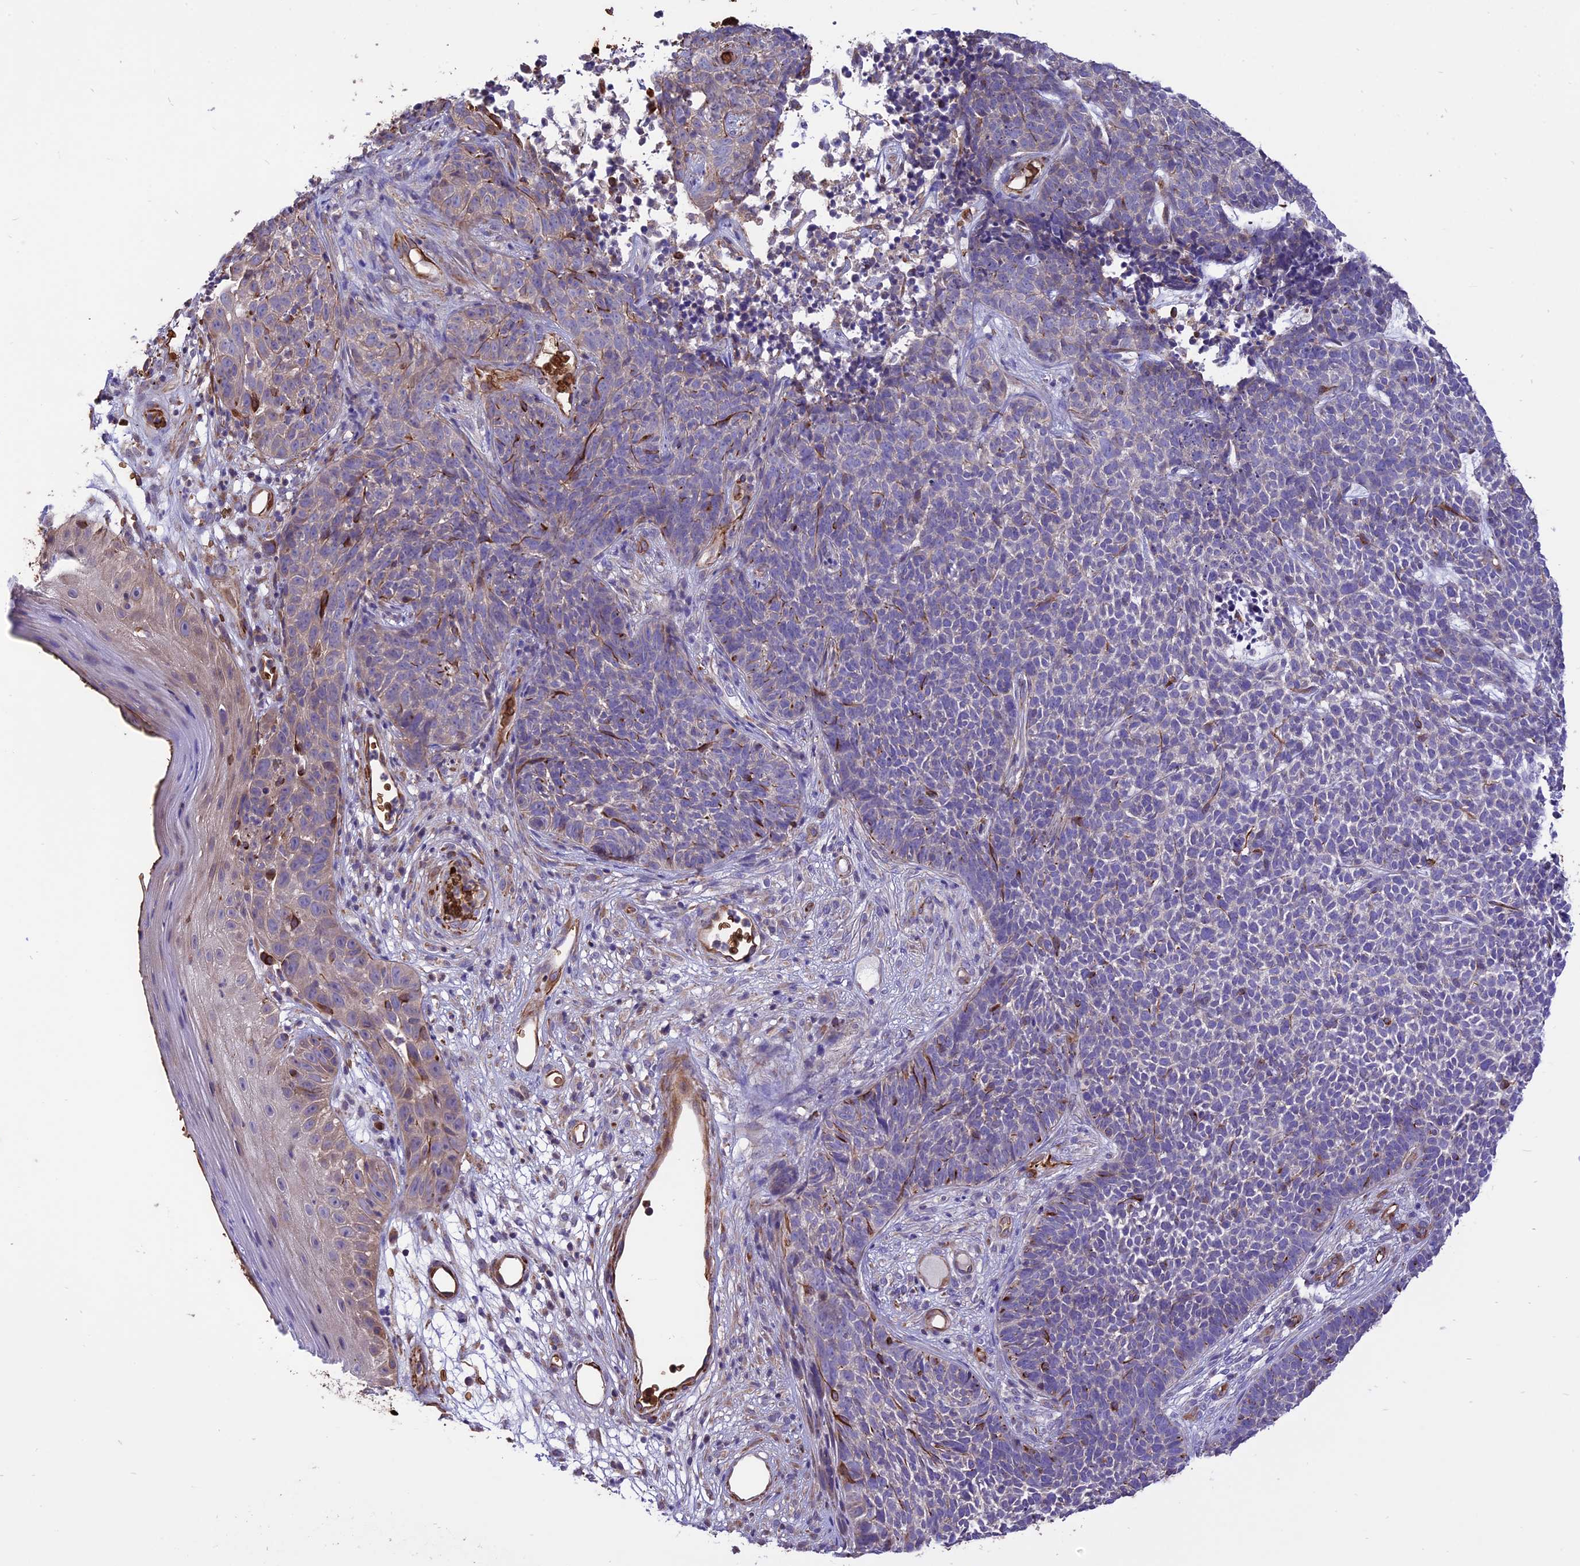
{"staining": {"intensity": "weak", "quantity": "<25%", "location": "cytoplasmic/membranous"}, "tissue": "skin cancer", "cell_type": "Tumor cells", "image_type": "cancer", "snomed": [{"axis": "morphology", "description": "Basal cell carcinoma"}, {"axis": "topography", "description": "Skin"}], "caption": "Immunohistochemistry (IHC) photomicrograph of human skin basal cell carcinoma stained for a protein (brown), which demonstrates no positivity in tumor cells. (DAB immunohistochemistry (IHC) with hematoxylin counter stain).", "gene": "TTC4", "patient": {"sex": "female", "age": 84}}